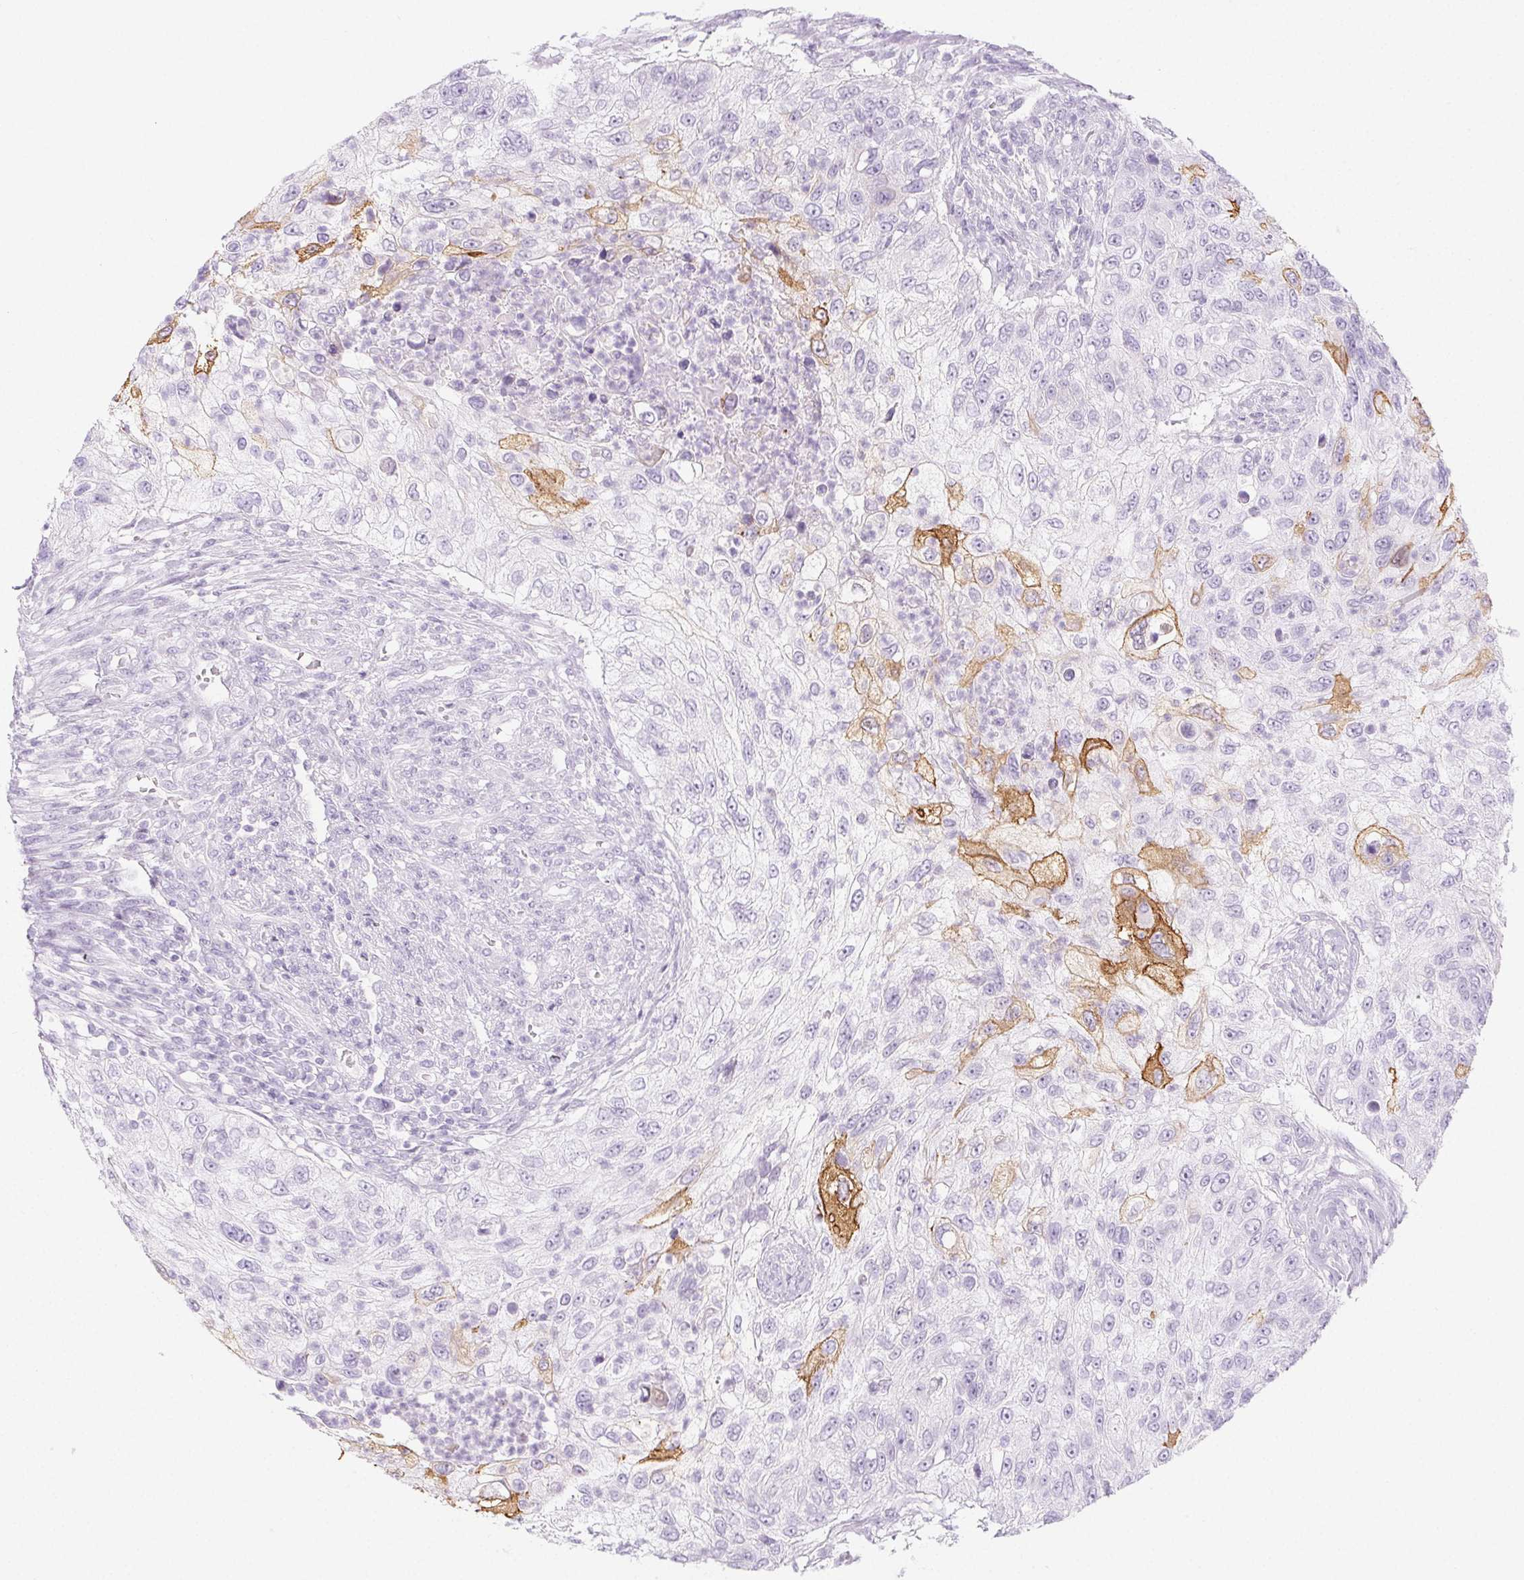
{"staining": {"intensity": "moderate", "quantity": "<25%", "location": "cytoplasmic/membranous"}, "tissue": "urothelial cancer", "cell_type": "Tumor cells", "image_type": "cancer", "snomed": [{"axis": "morphology", "description": "Urothelial carcinoma, High grade"}, {"axis": "topography", "description": "Urinary bladder"}], "caption": "Protein expression analysis of human urothelial cancer reveals moderate cytoplasmic/membranous staining in about <25% of tumor cells.", "gene": "PI3", "patient": {"sex": "female", "age": 60}}